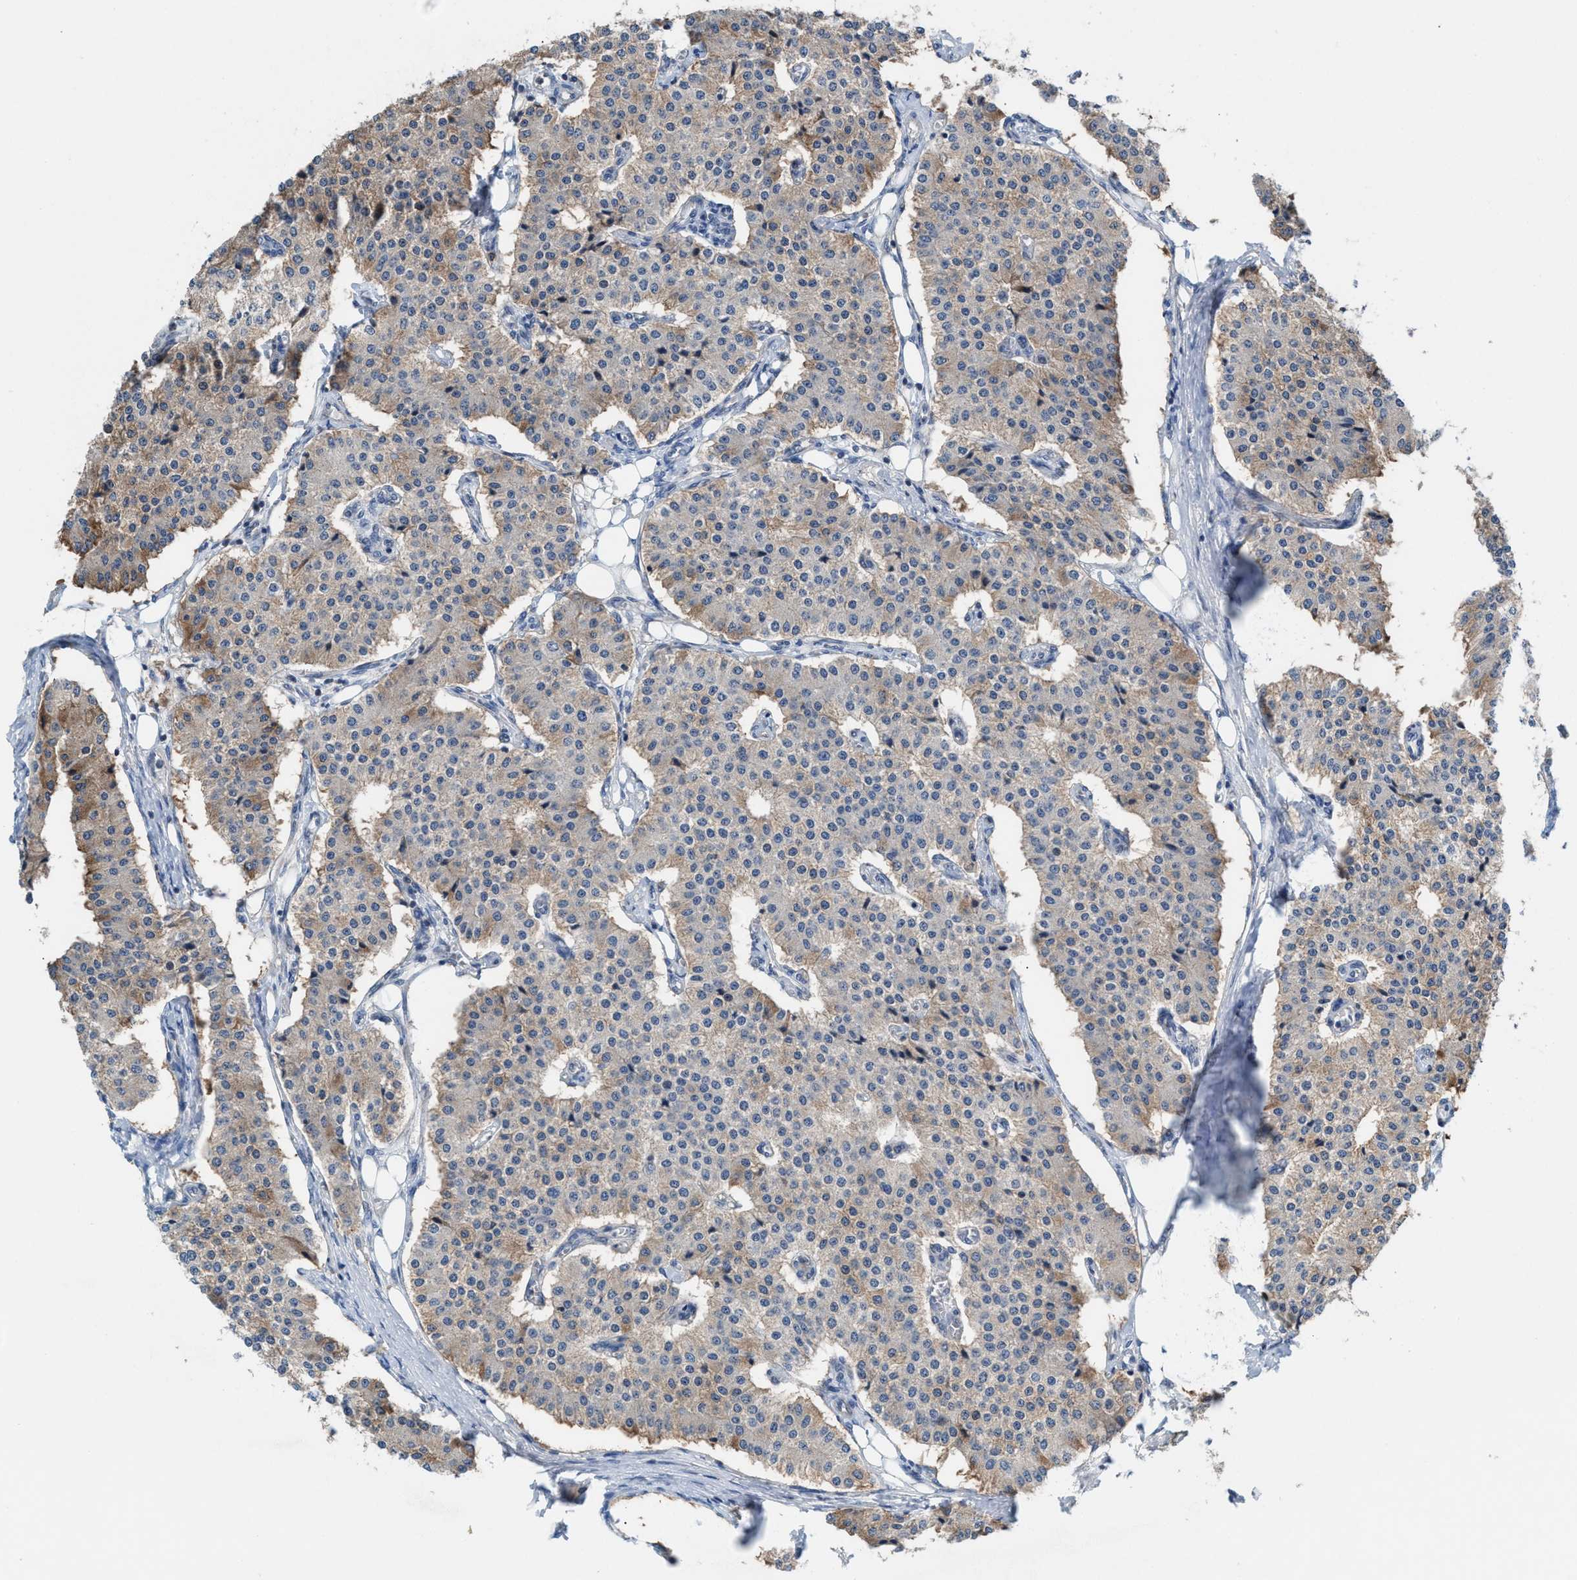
{"staining": {"intensity": "weak", "quantity": "25%-75%", "location": "cytoplasmic/membranous"}, "tissue": "carcinoid", "cell_type": "Tumor cells", "image_type": "cancer", "snomed": [{"axis": "morphology", "description": "Carcinoid, malignant, NOS"}, {"axis": "topography", "description": "Colon"}], "caption": "Immunohistochemical staining of malignant carcinoid displays weak cytoplasmic/membranous protein expression in approximately 25%-75% of tumor cells.", "gene": "MRM1", "patient": {"sex": "female", "age": 52}}